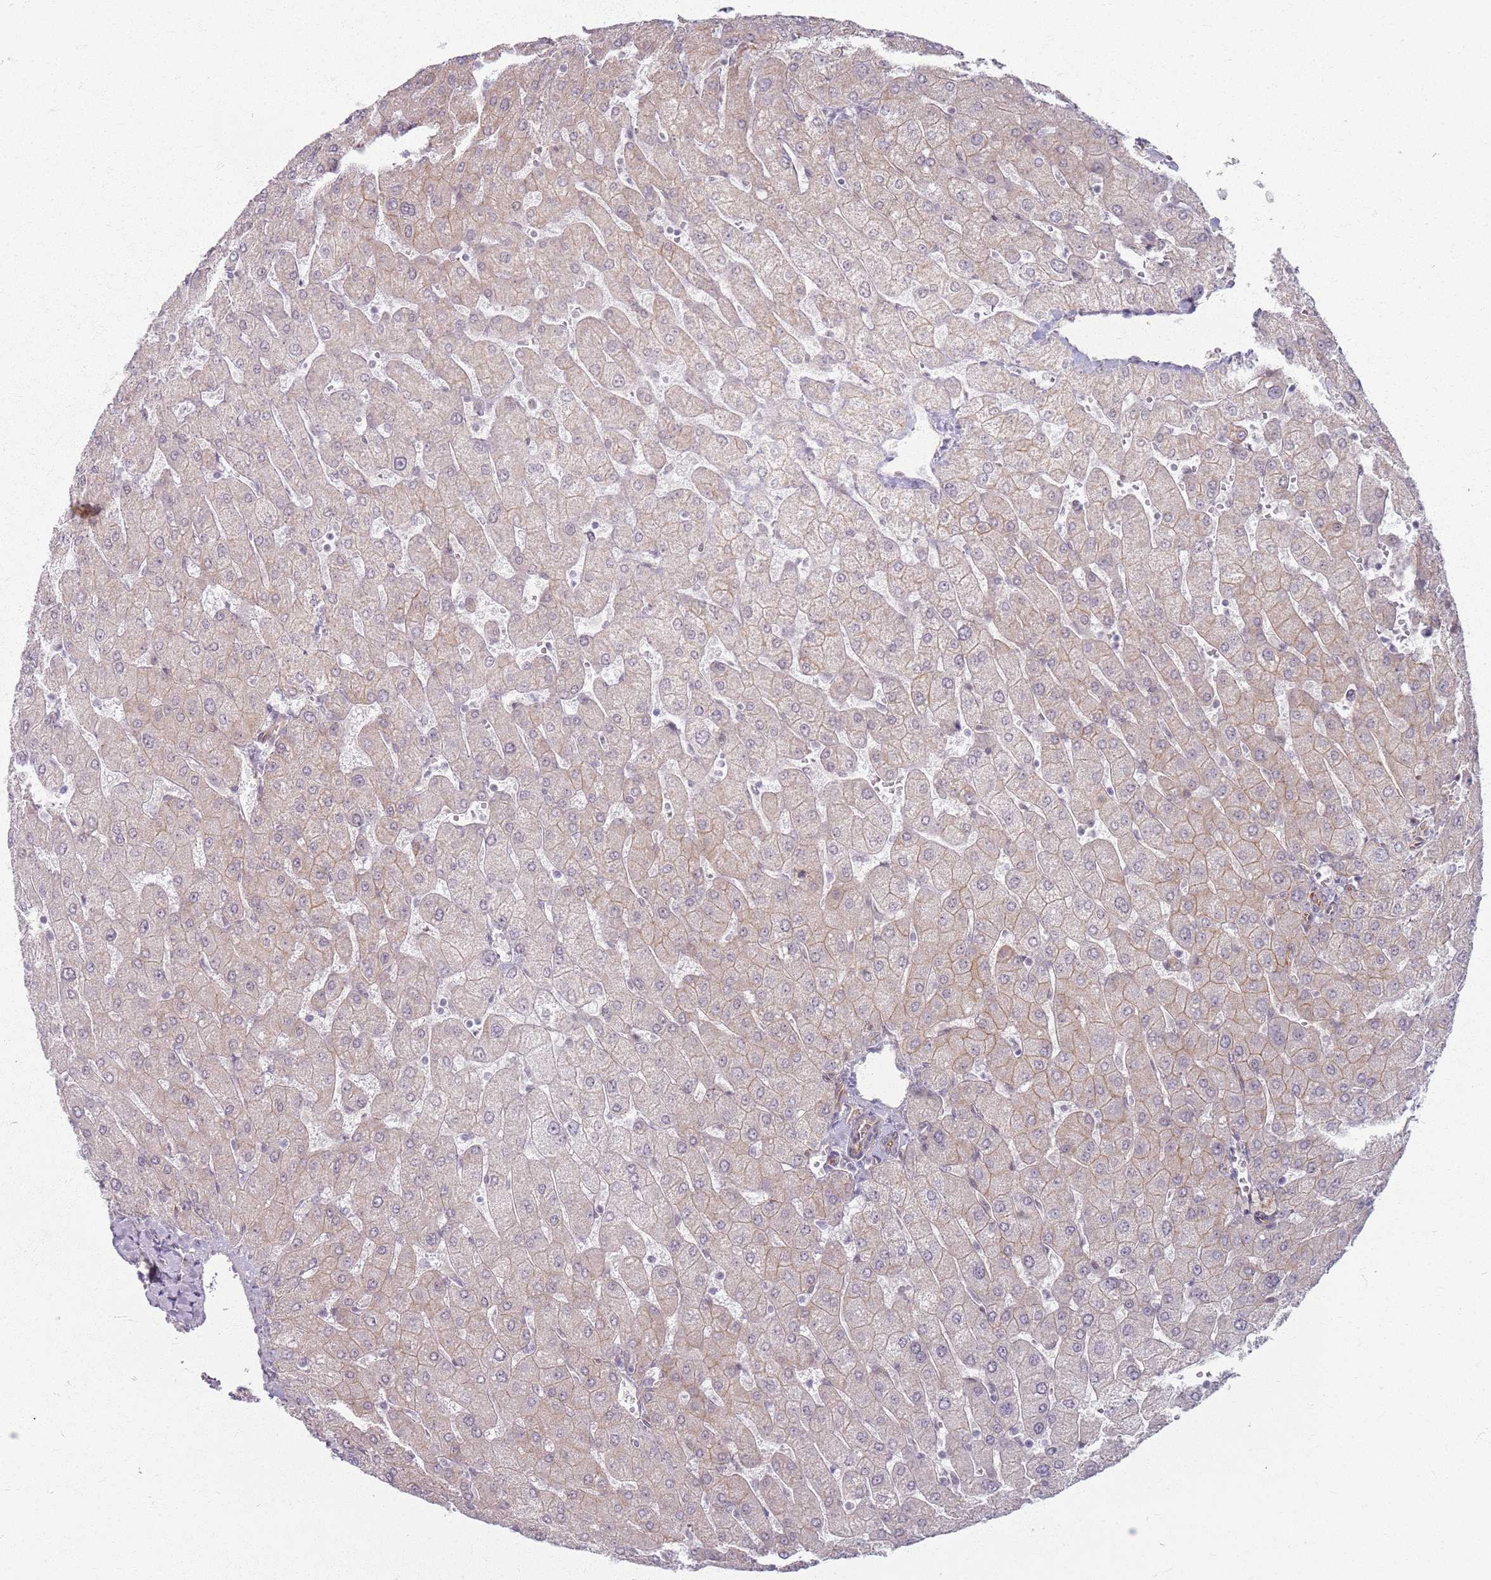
{"staining": {"intensity": "weak", "quantity": "<25%", "location": "cytoplasmic/membranous"}, "tissue": "liver", "cell_type": "Cholangiocytes", "image_type": "normal", "snomed": [{"axis": "morphology", "description": "Normal tissue, NOS"}, {"axis": "topography", "description": "Liver"}], "caption": "Liver was stained to show a protein in brown. There is no significant staining in cholangiocytes. The staining is performed using DAB (3,3'-diaminobenzidine) brown chromogen with nuclei counter-stained in using hematoxylin.", "gene": "KCNA5", "patient": {"sex": "male", "age": 55}}